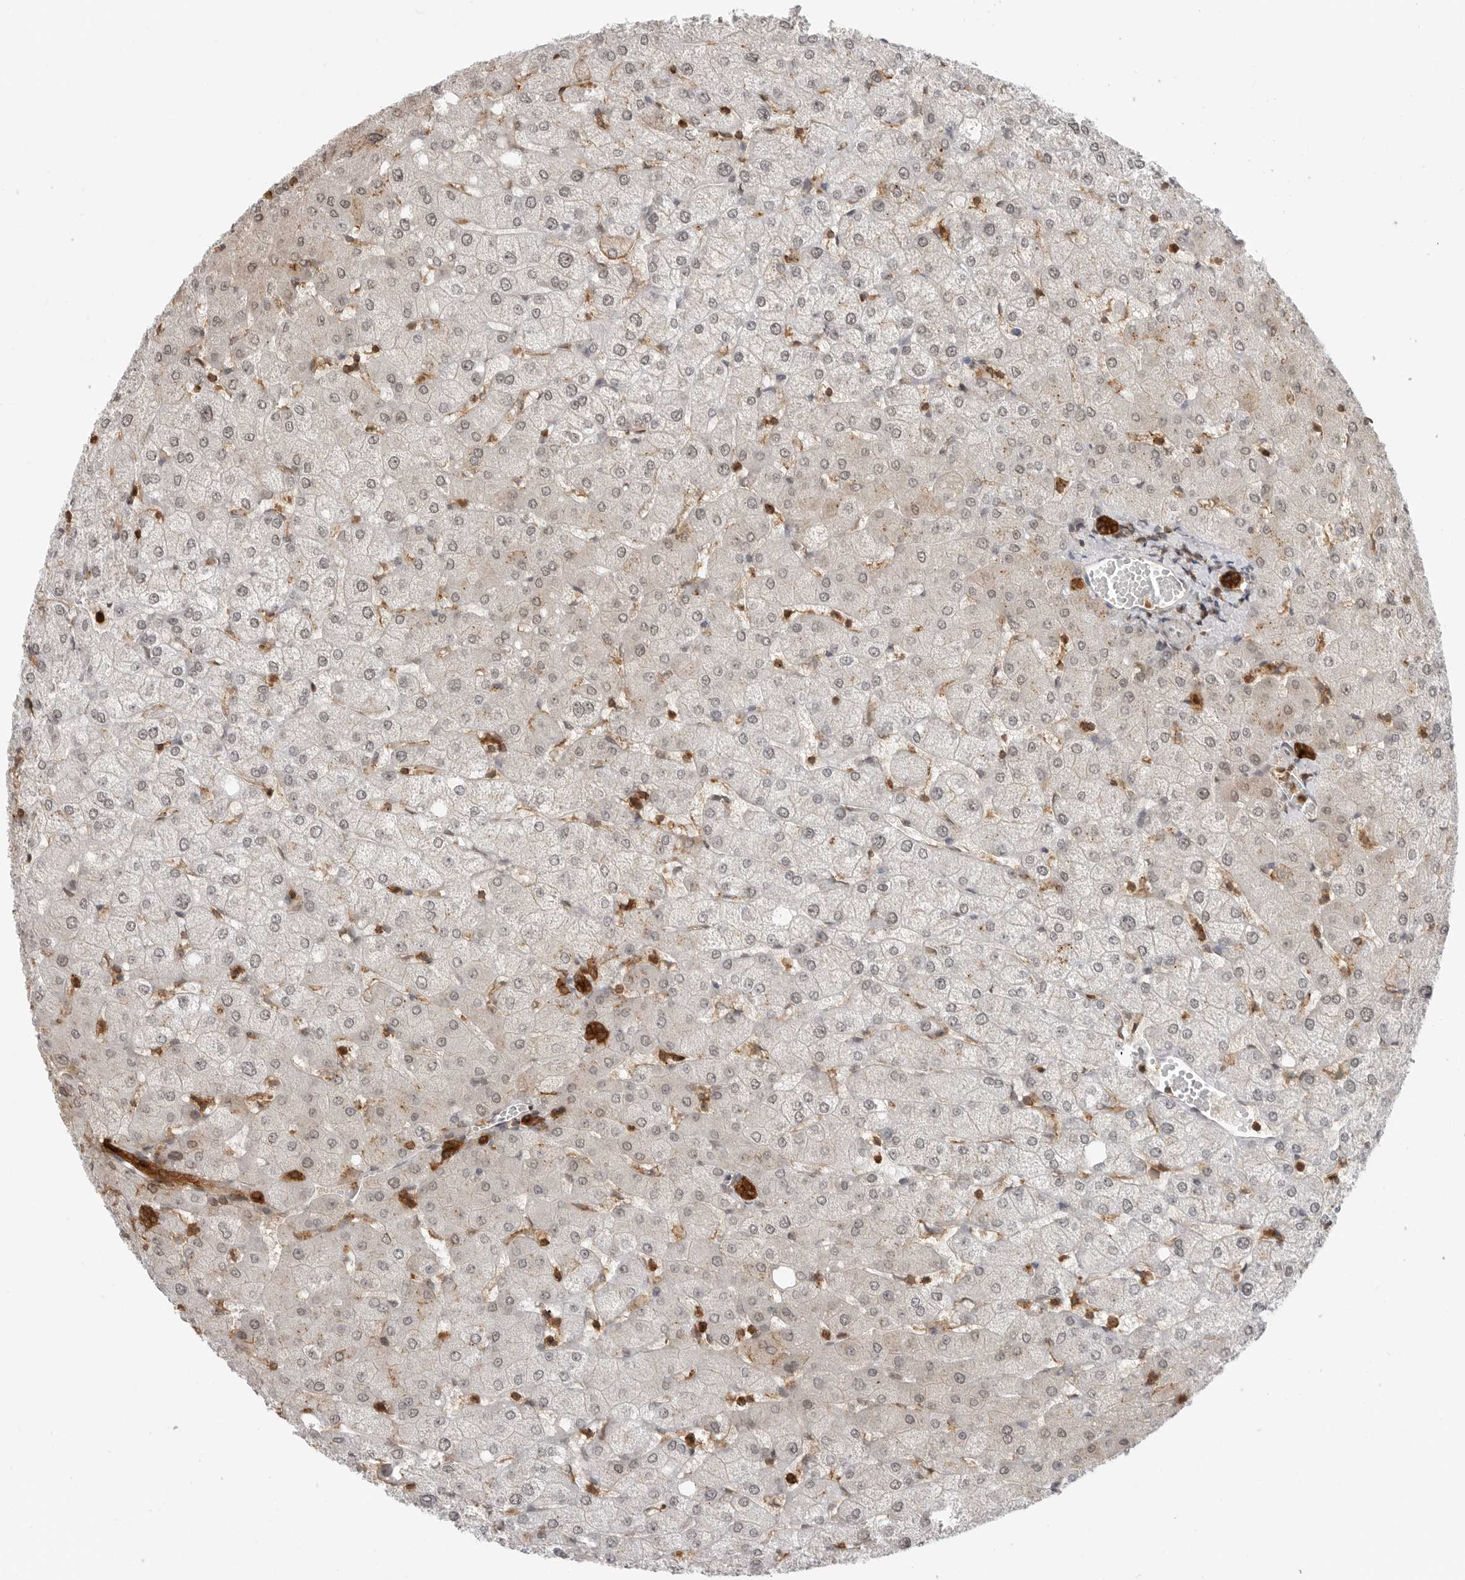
{"staining": {"intensity": "strong", "quantity": ">75%", "location": "cytoplasmic/membranous"}, "tissue": "liver", "cell_type": "Cholangiocytes", "image_type": "normal", "snomed": [{"axis": "morphology", "description": "Normal tissue, NOS"}, {"axis": "topography", "description": "Liver"}], "caption": "IHC (DAB) staining of normal liver demonstrates strong cytoplasmic/membranous protein expression in about >75% of cholangiocytes.", "gene": "ANXA11", "patient": {"sex": "female", "age": 54}}